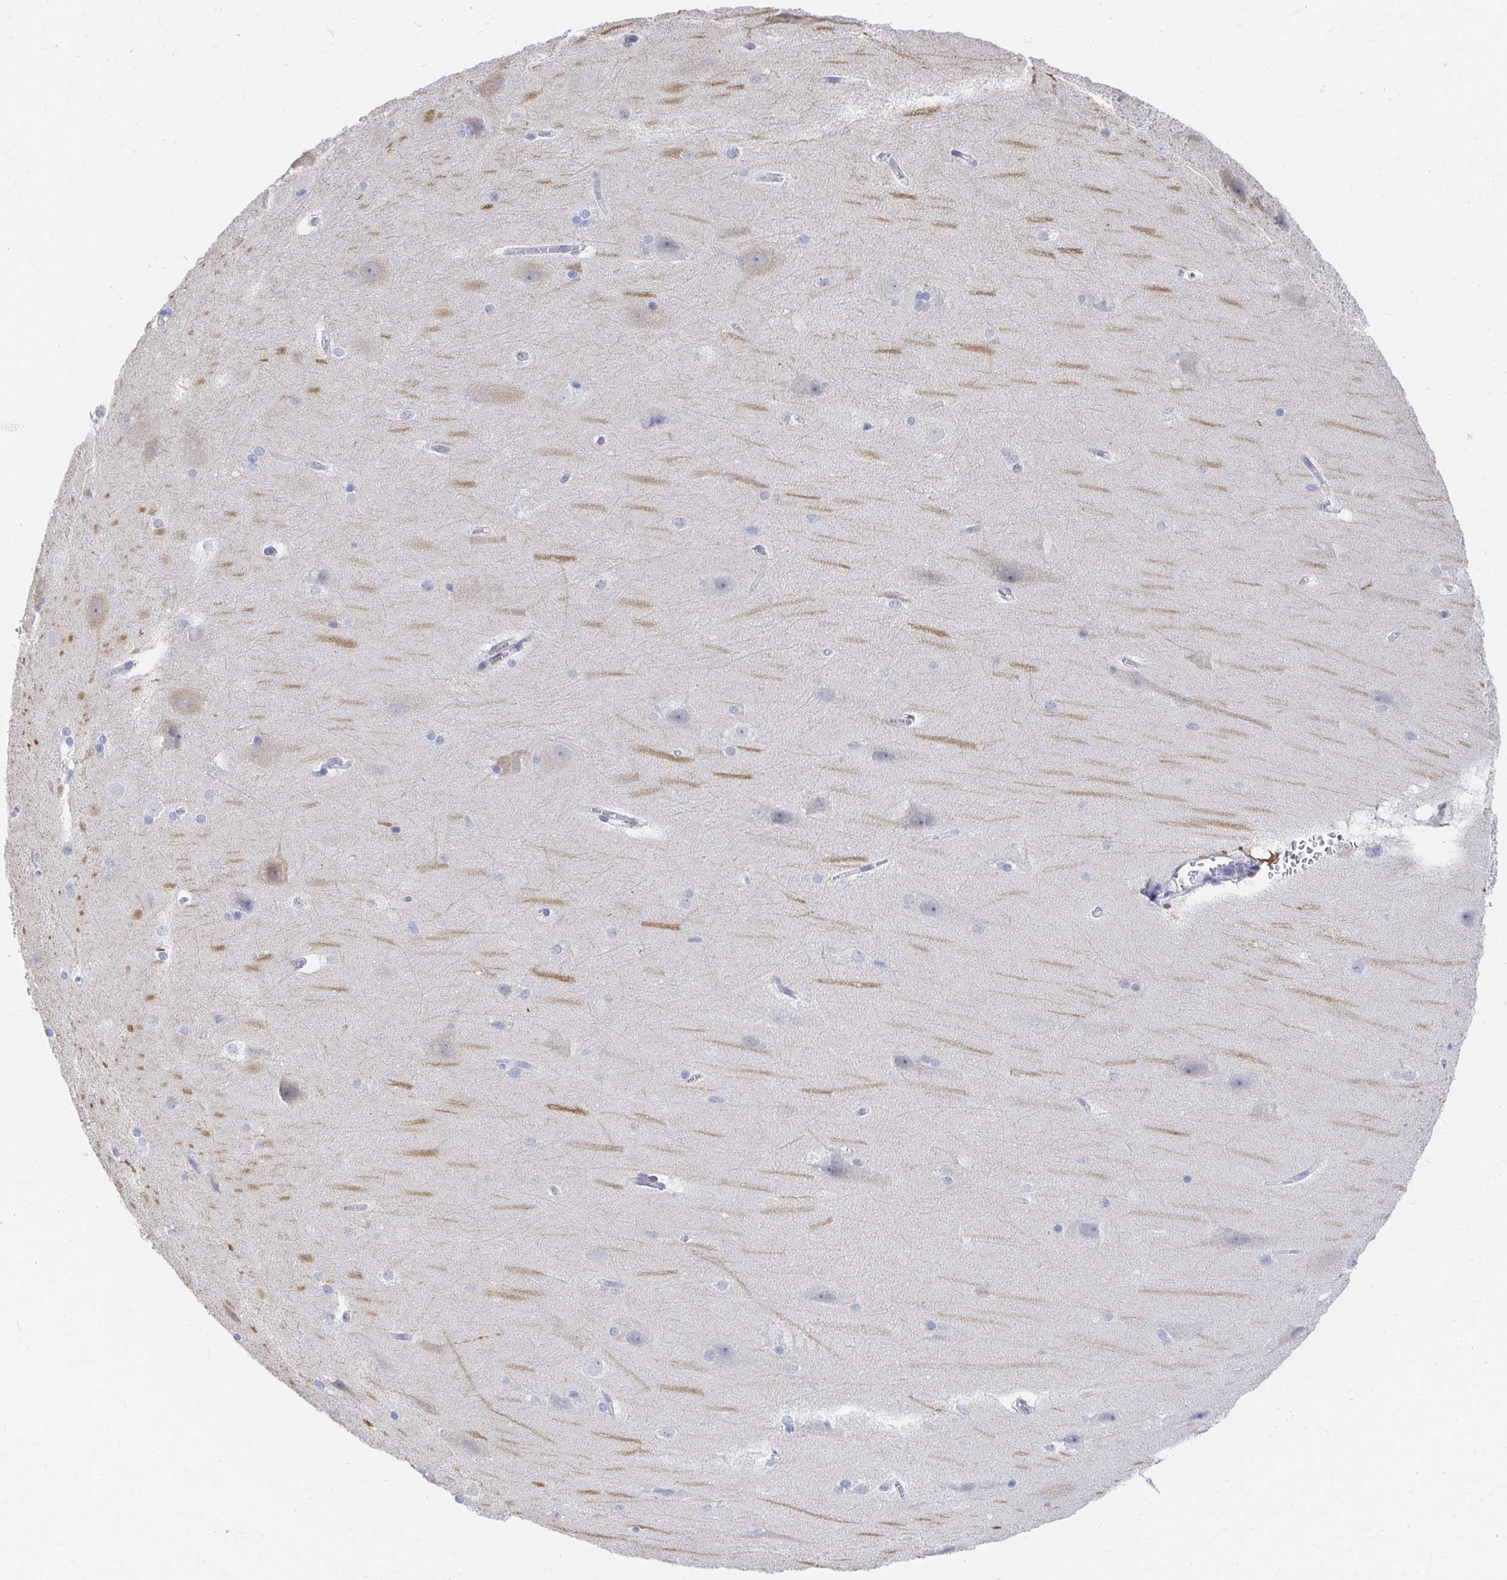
{"staining": {"intensity": "negative", "quantity": "none", "location": "none"}, "tissue": "hippocampus", "cell_type": "Glial cells", "image_type": "normal", "snomed": [{"axis": "morphology", "description": "Normal tissue, NOS"}, {"axis": "topography", "description": "Cerebral cortex"}, {"axis": "topography", "description": "Hippocampus"}], "caption": "This is an immunohistochemistry photomicrograph of normal human hippocampus. There is no expression in glial cells.", "gene": "CLIC3", "patient": {"sex": "female", "age": 19}}